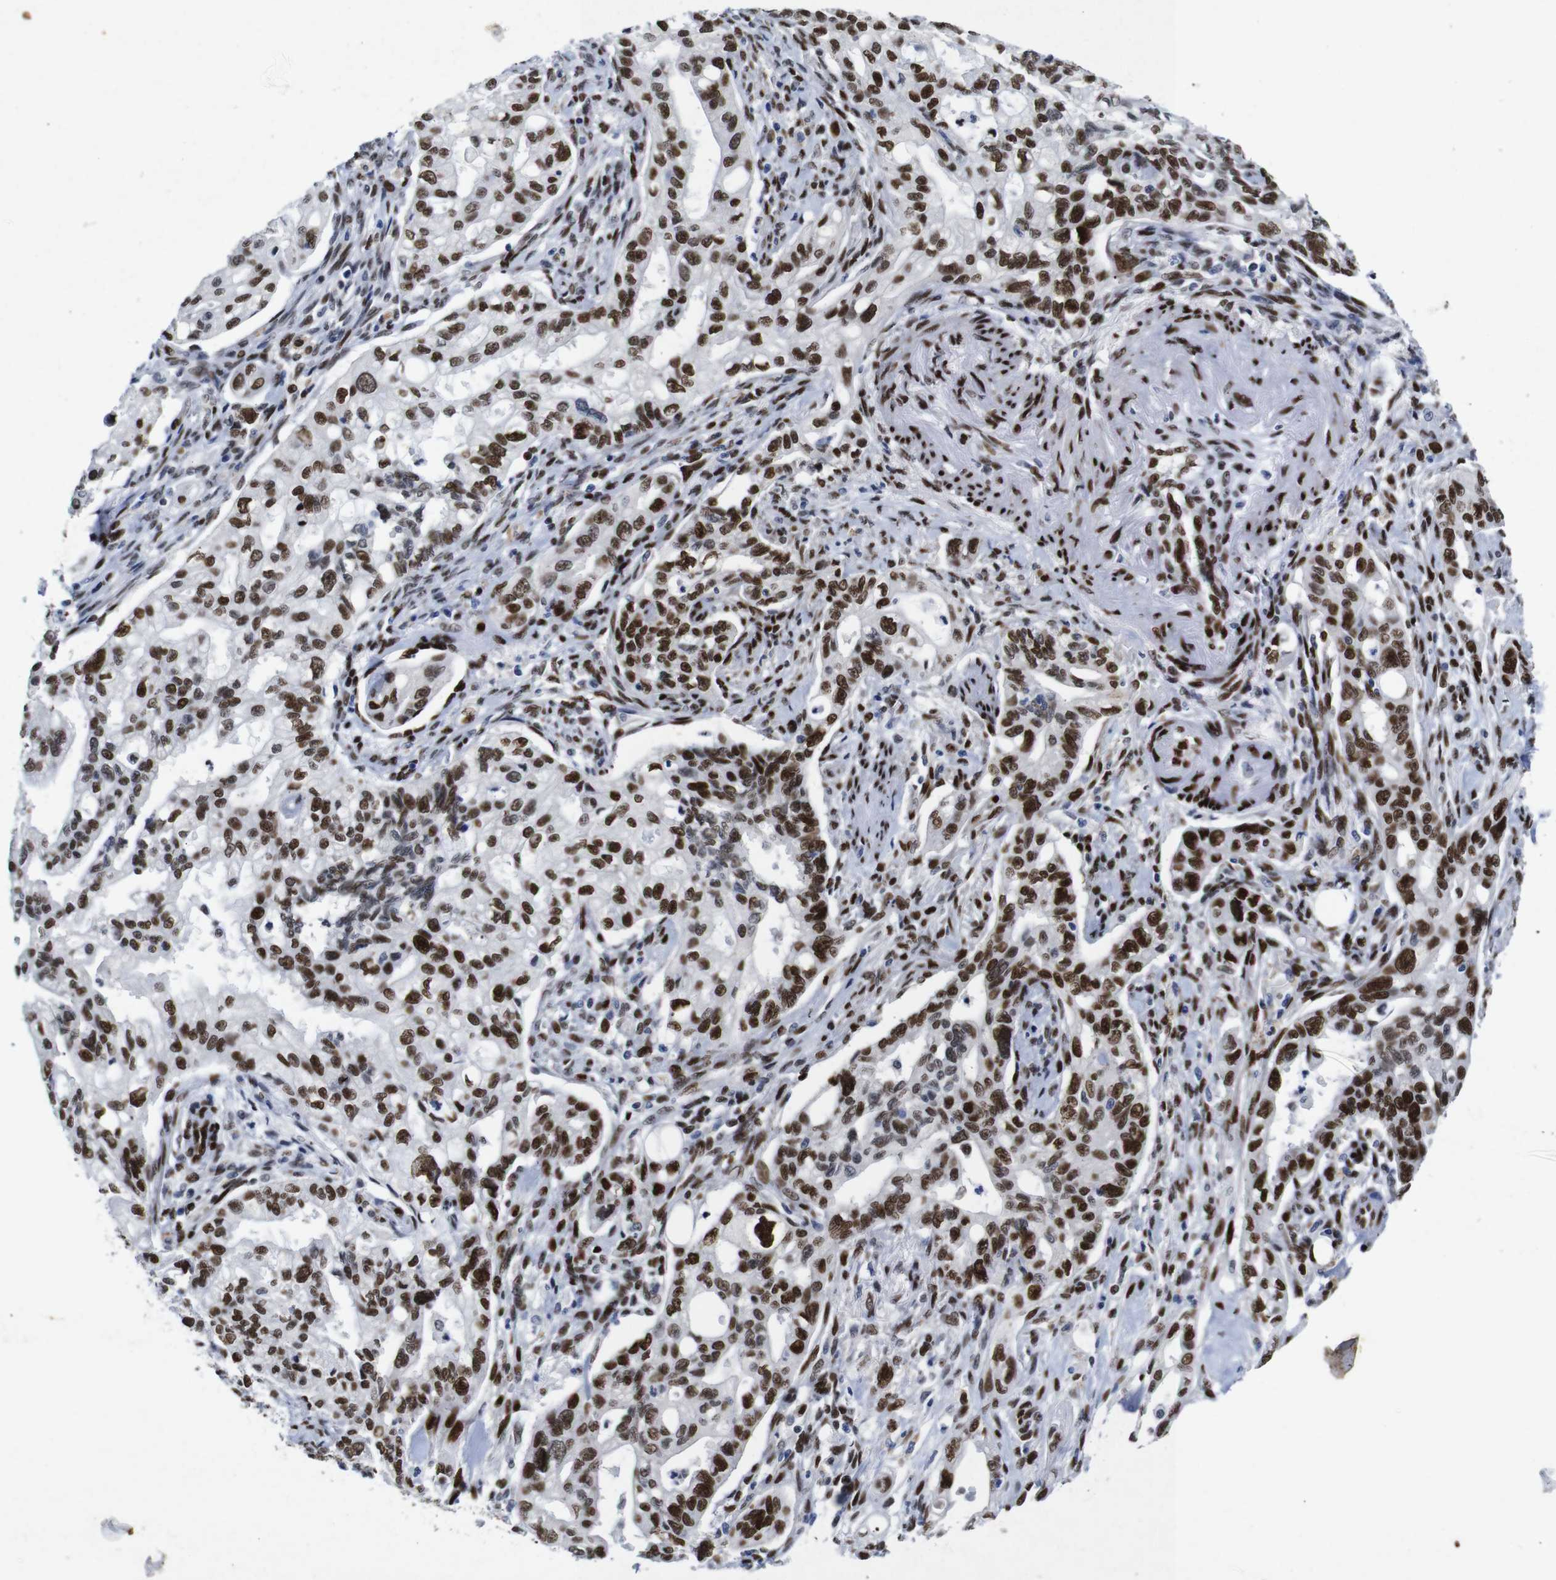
{"staining": {"intensity": "strong", "quantity": ">75%", "location": "nuclear"}, "tissue": "pancreatic cancer", "cell_type": "Tumor cells", "image_type": "cancer", "snomed": [{"axis": "morphology", "description": "Normal tissue, NOS"}, {"axis": "topography", "description": "Pancreas"}], "caption": "Protein expression analysis of pancreatic cancer reveals strong nuclear expression in approximately >75% of tumor cells.", "gene": "FOSL2", "patient": {"sex": "male", "age": 42}}